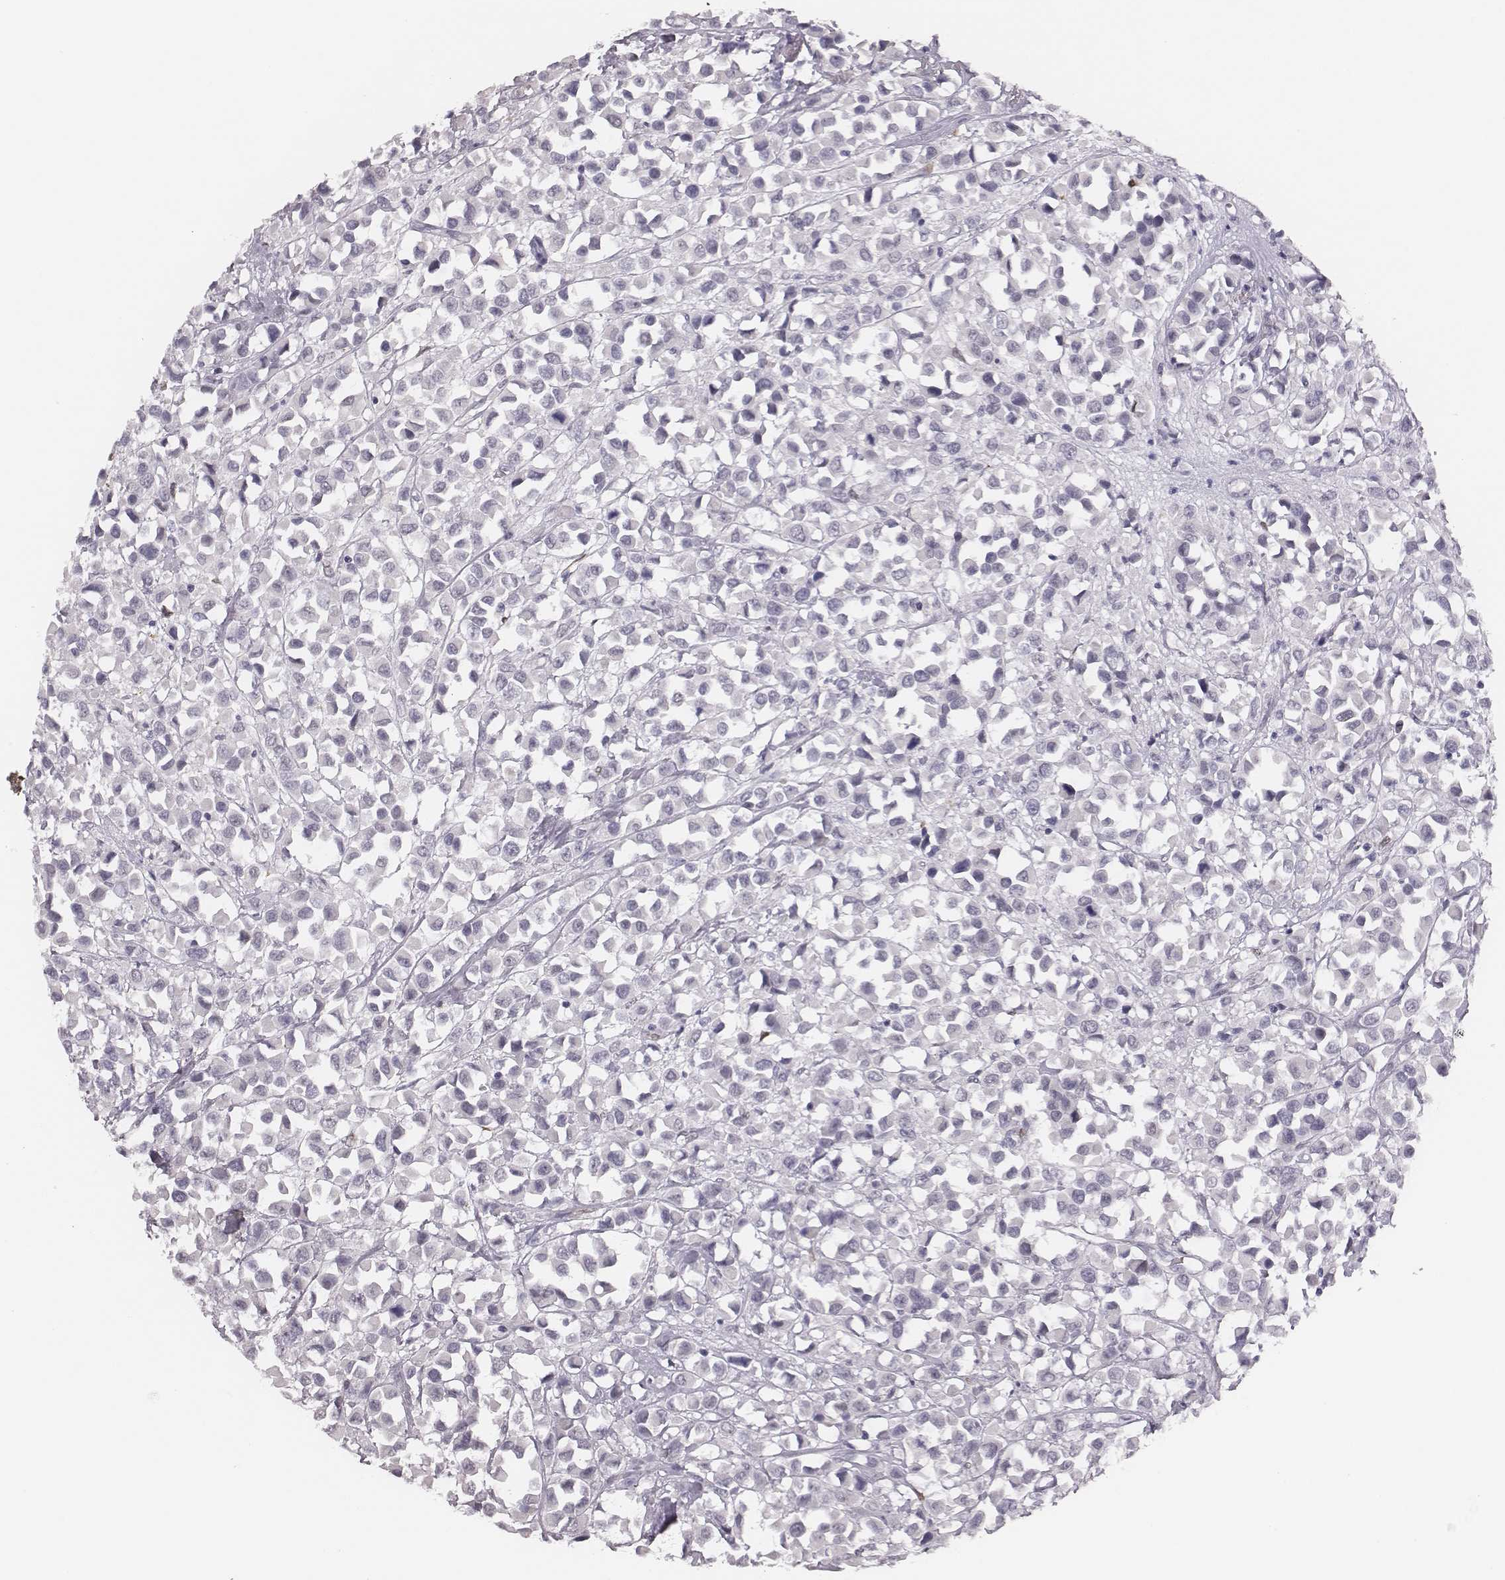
{"staining": {"intensity": "negative", "quantity": "none", "location": "none"}, "tissue": "breast cancer", "cell_type": "Tumor cells", "image_type": "cancer", "snomed": [{"axis": "morphology", "description": "Duct carcinoma"}, {"axis": "topography", "description": "Breast"}], "caption": "Protein analysis of infiltrating ductal carcinoma (breast) exhibits no significant positivity in tumor cells. (DAB (3,3'-diaminobenzidine) immunohistochemistry (IHC) with hematoxylin counter stain).", "gene": "ADGRF4", "patient": {"sex": "female", "age": 61}}